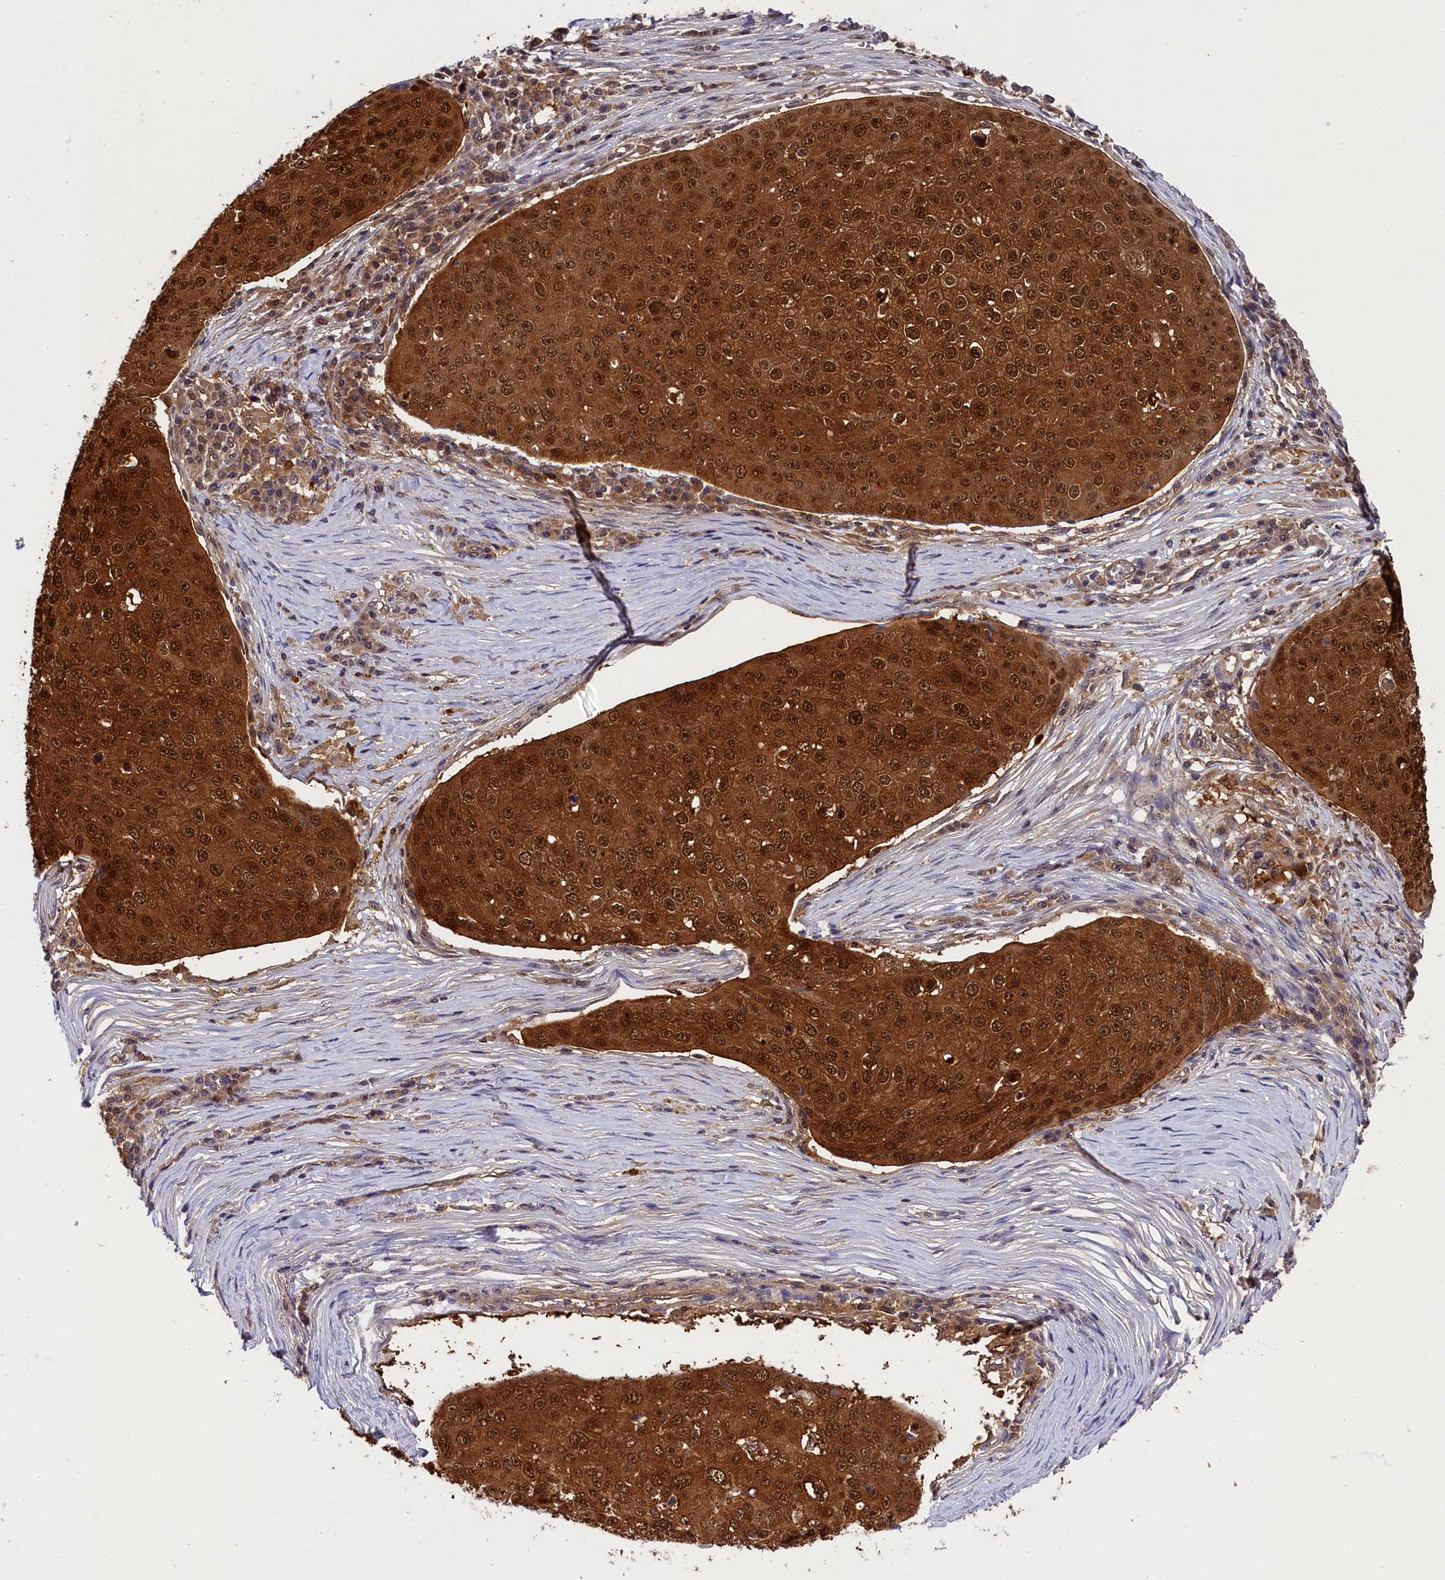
{"staining": {"intensity": "strong", "quantity": ">75%", "location": "cytoplasmic/membranous,nuclear"}, "tissue": "skin cancer", "cell_type": "Tumor cells", "image_type": "cancer", "snomed": [{"axis": "morphology", "description": "Squamous cell carcinoma, NOS"}, {"axis": "topography", "description": "Skin"}], "caption": "Immunohistochemistry photomicrograph of neoplastic tissue: human skin cancer stained using immunohistochemistry (IHC) demonstrates high levels of strong protein expression localized specifically in the cytoplasmic/membranous and nuclear of tumor cells, appearing as a cytoplasmic/membranous and nuclear brown color.", "gene": "EIF6", "patient": {"sex": "male", "age": 71}}